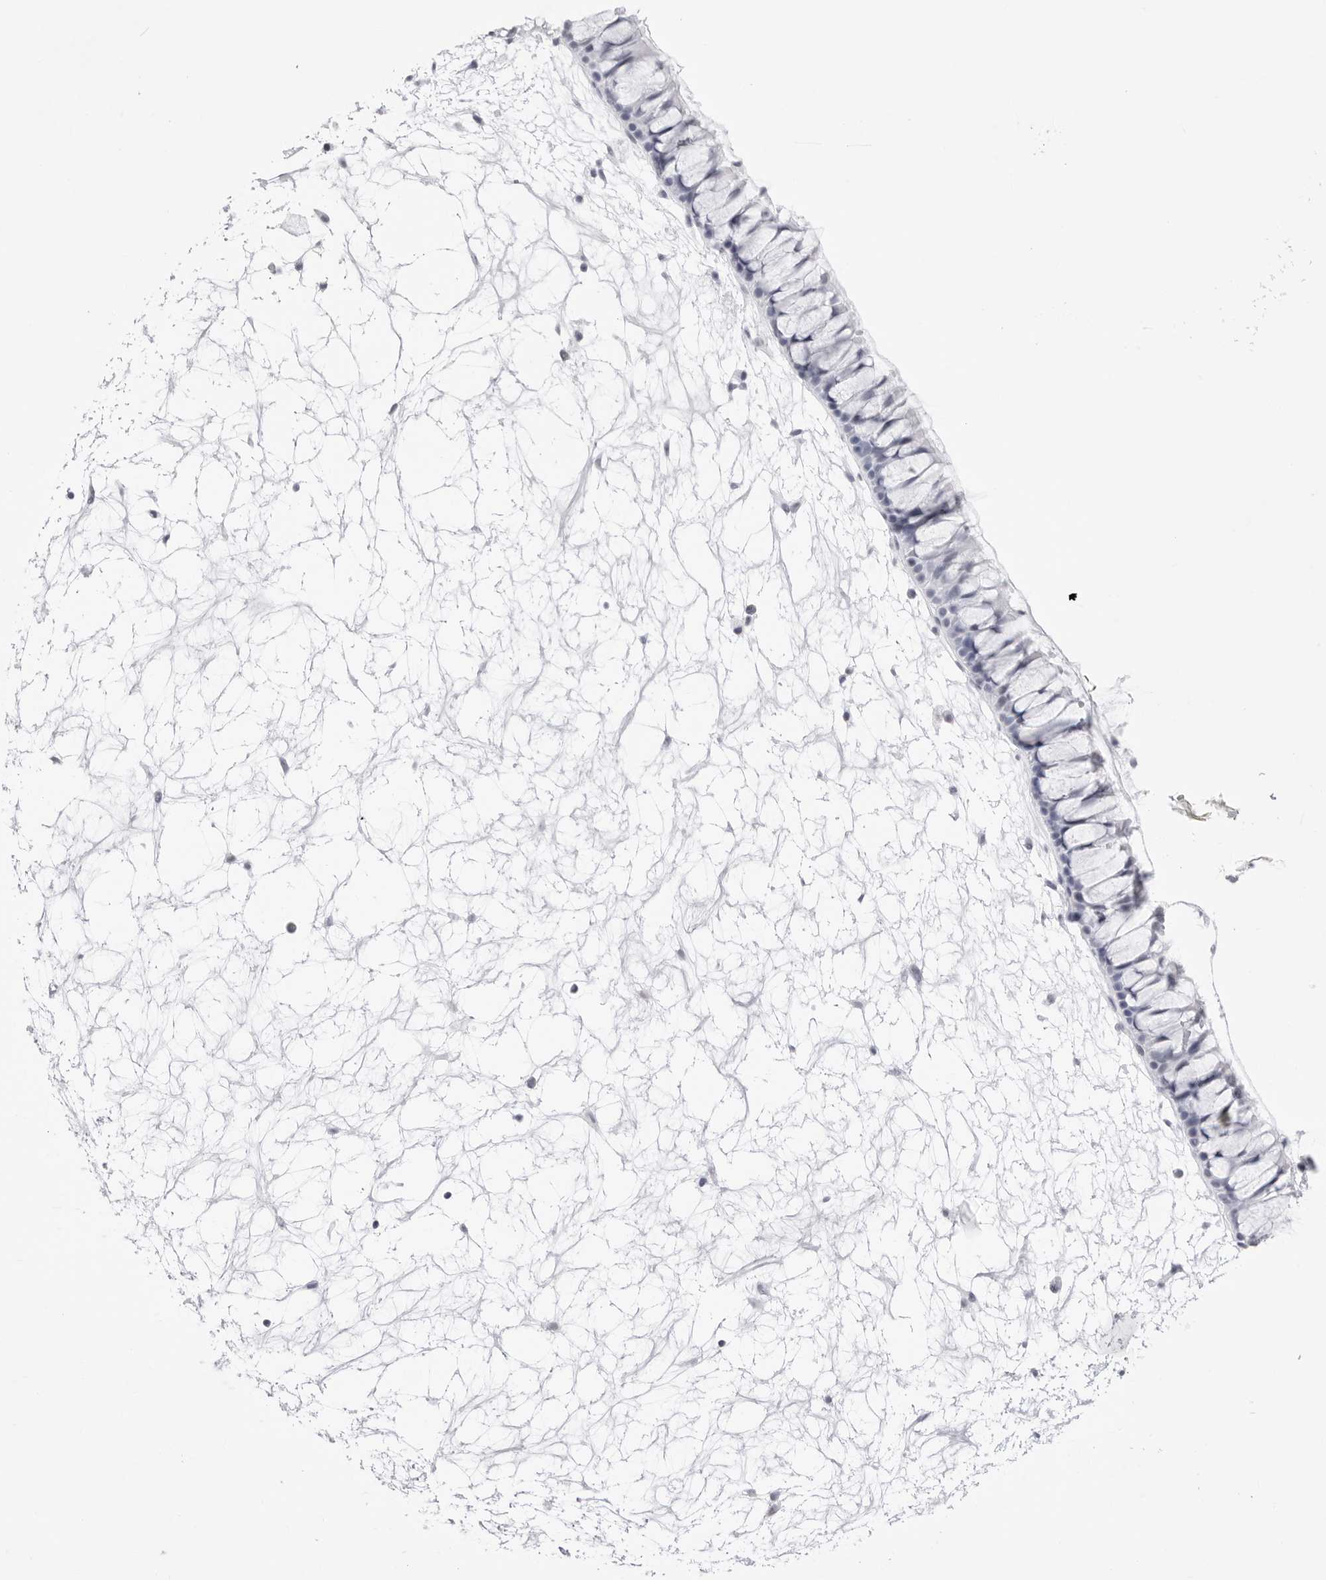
{"staining": {"intensity": "negative", "quantity": "none", "location": "none"}, "tissue": "nasopharynx", "cell_type": "Respiratory epithelial cells", "image_type": "normal", "snomed": [{"axis": "morphology", "description": "Normal tissue, NOS"}, {"axis": "topography", "description": "Nasopharynx"}], "caption": "The immunohistochemistry (IHC) histopathology image has no significant positivity in respiratory epithelial cells of nasopharynx.", "gene": "TSSK1B", "patient": {"sex": "male", "age": 64}}